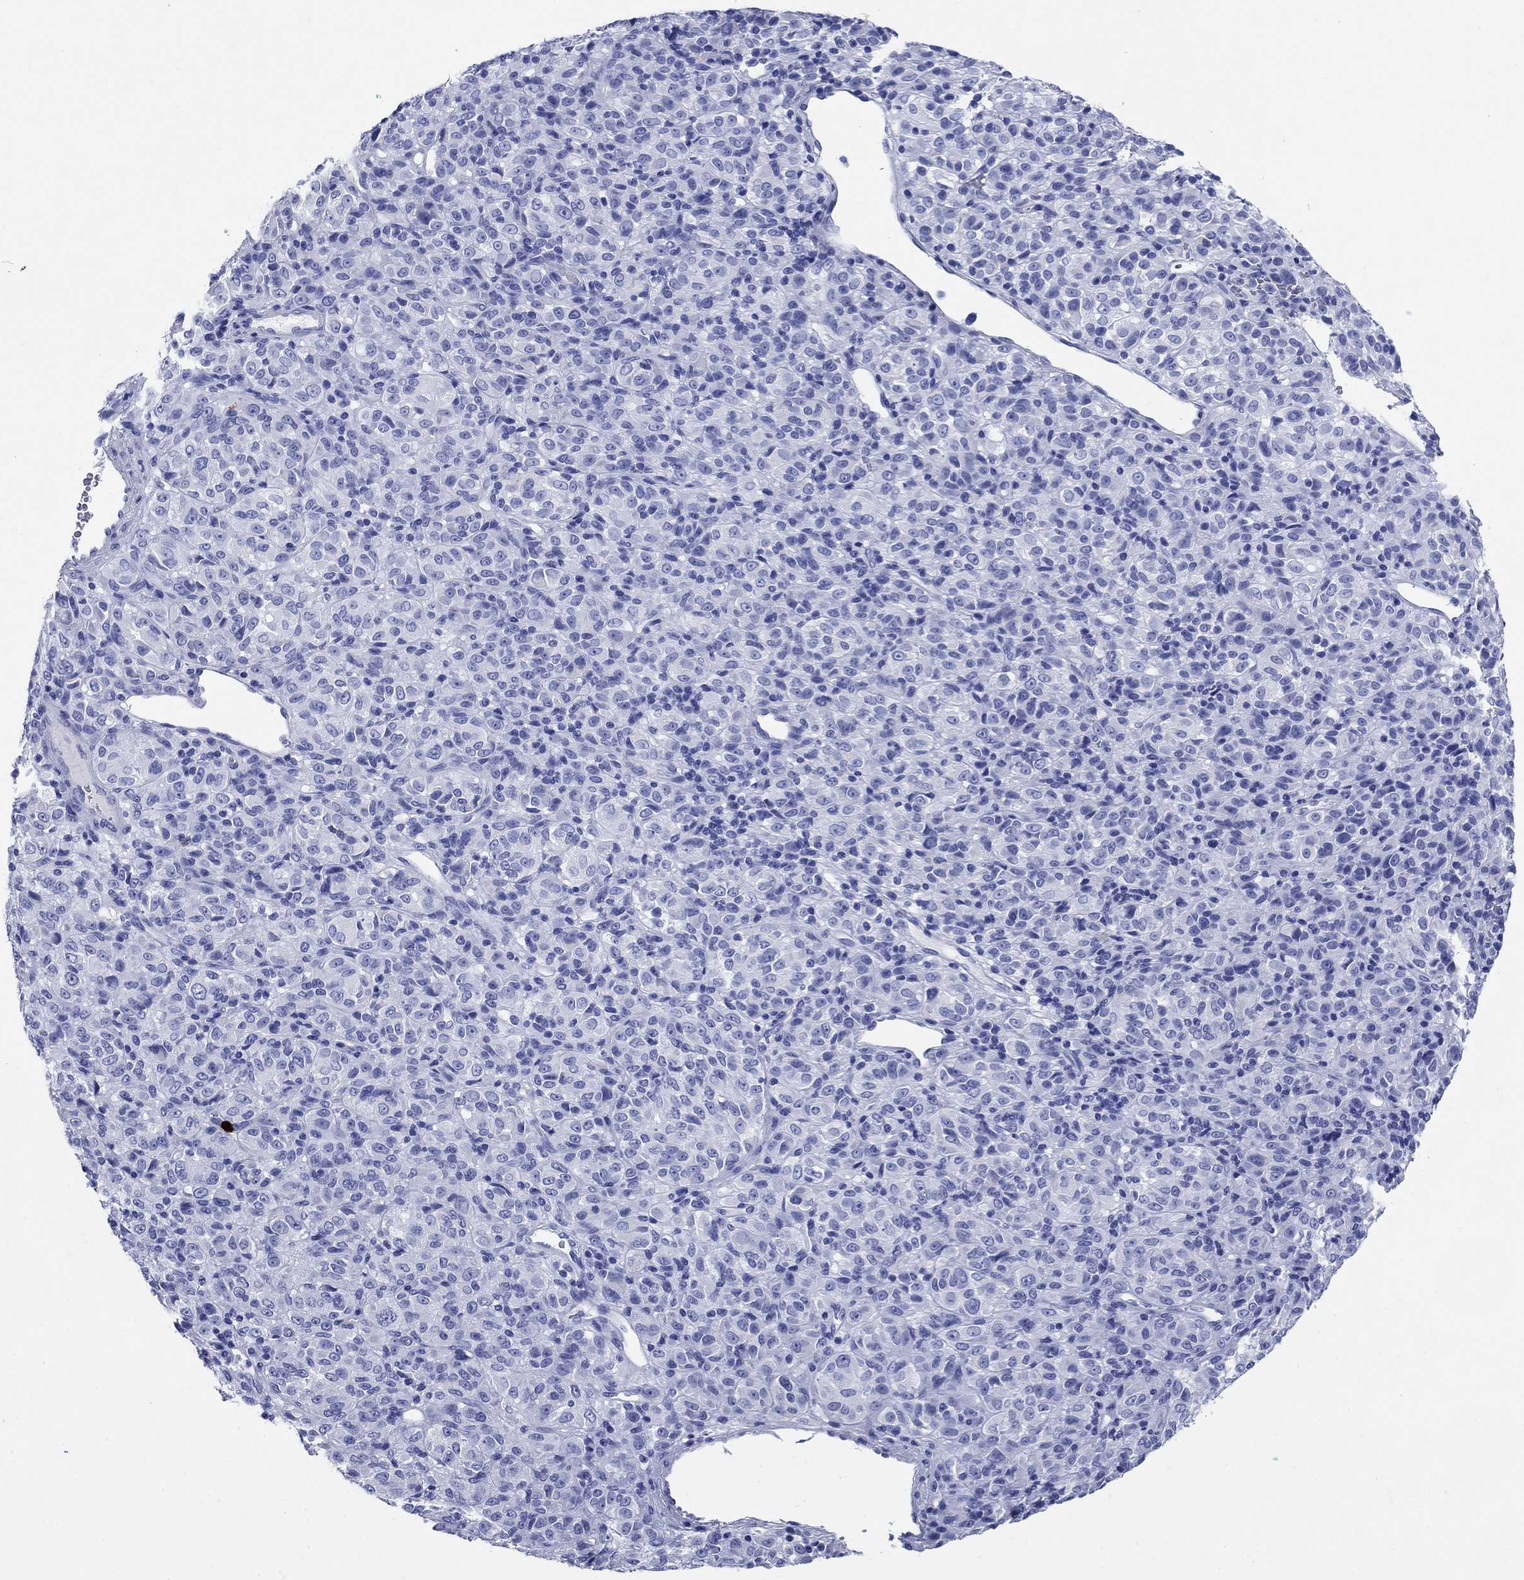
{"staining": {"intensity": "negative", "quantity": "none", "location": "none"}, "tissue": "melanoma", "cell_type": "Tumor cells", "image_type": "cancer", "snomed": [{"axis": "morphology", "description": "Malignant melanoma, Metastatic site"}, {"axis": "topography", "description": "Brain"}], "caption": "Malignant melanoma (metastatic site) was stained to show a protein in brown. There is no significant positivity in tumor cells.", "gene": "AZU1", "patient": {"sex": "female", "age": 56}}